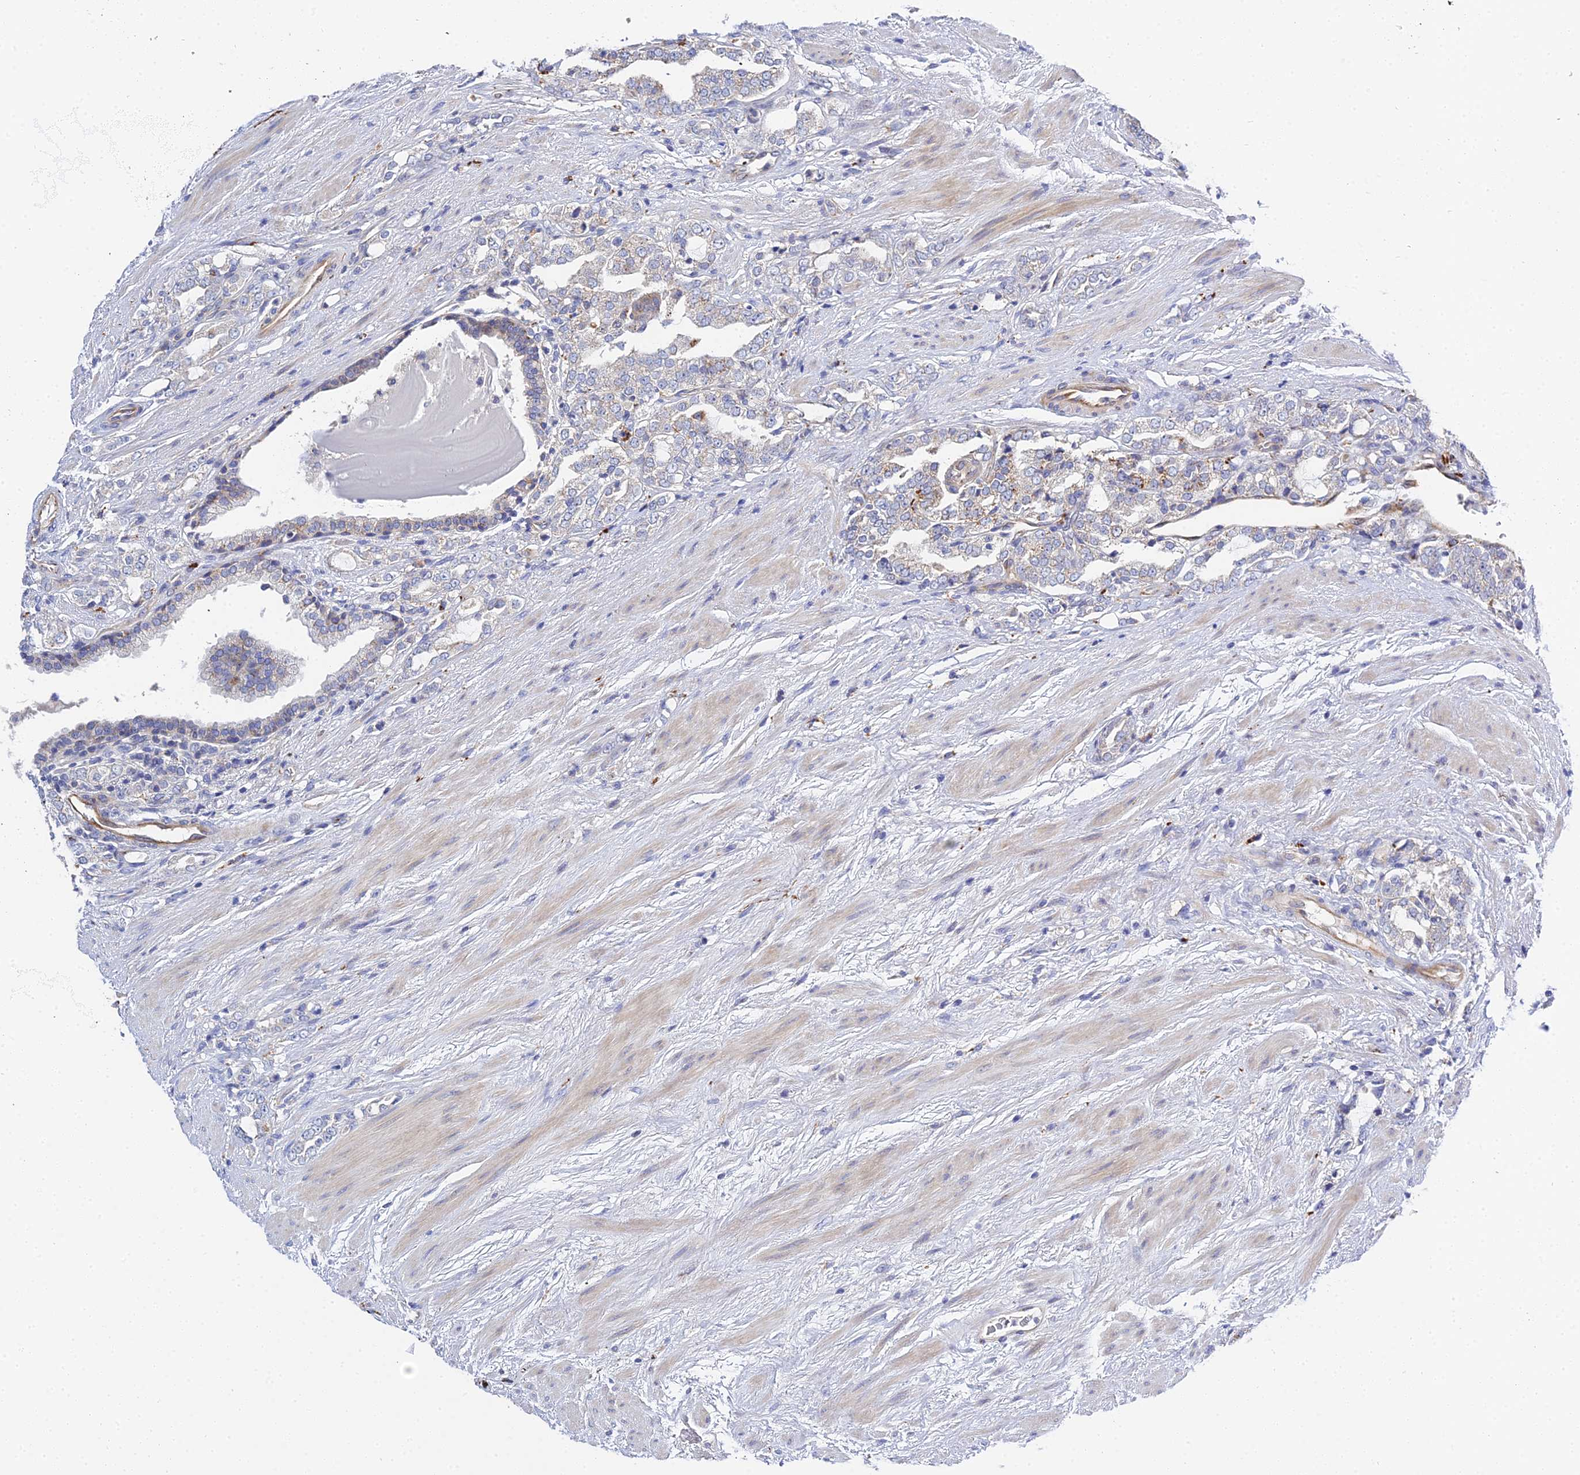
{"staining": {"intensity": "weak", "quantity": "<25%", "location": "cytoplasmic/membranous"}, "tissue": "prostate cancer", "cell_type": "Tumor cells", "image_type": "cancer", "snomed": [{"axis": "morphology", "description": "Adenocarcinoma, High grade"}, {"axis": "topography", "description": "Prostate"}], "caption": "The micrograph reveals no staining of tumor cells in prostate high-grade adenocarcinoma.", "gene": "APOBEC3H", "patient": {"sex": "male", "age": 64}}